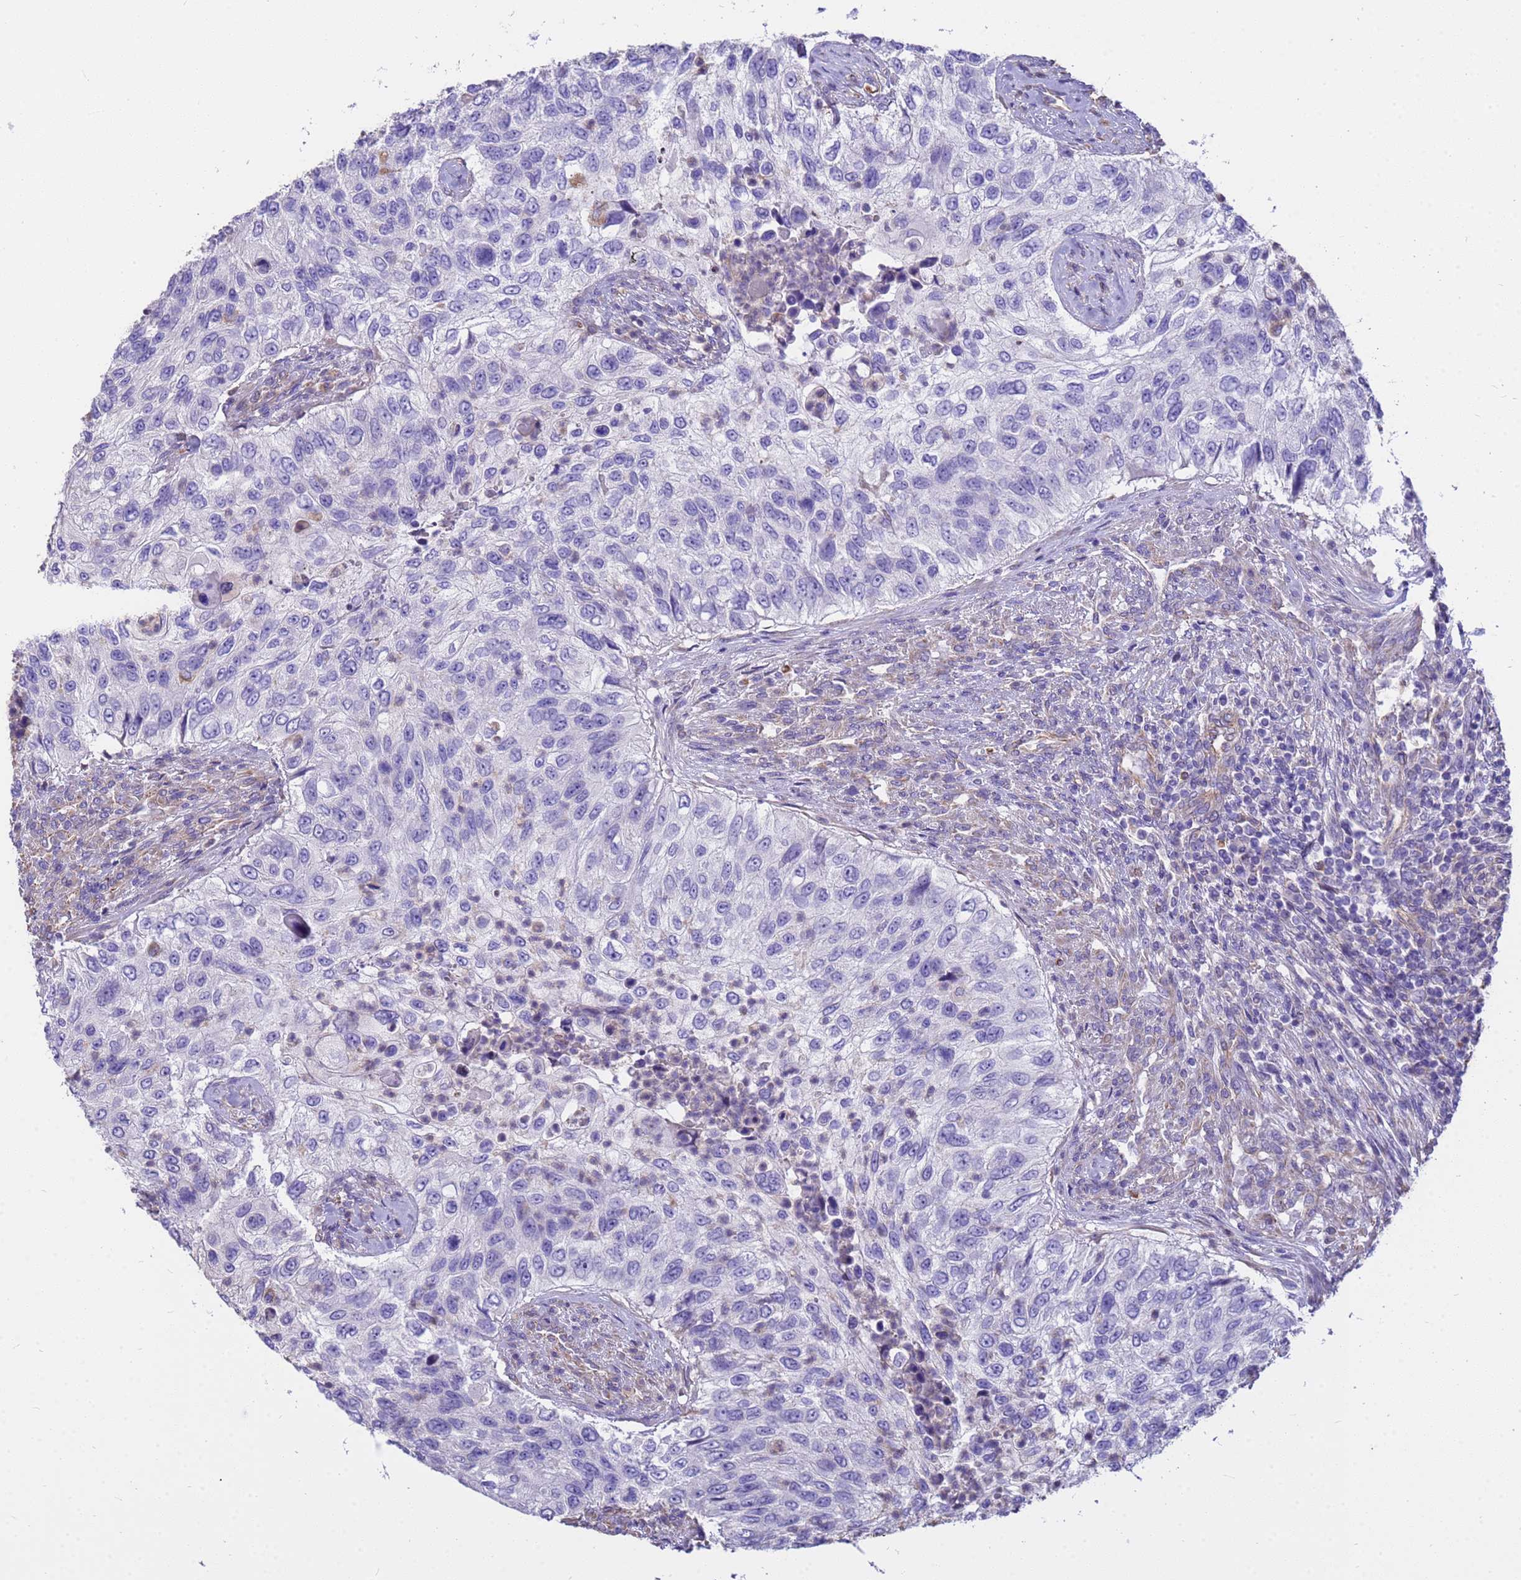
{"staining": {"intensity": "negative", "quantity": "none", "location": "none"}, "tissue": "urothelial cancer", "cell_type": "Tumor cells", "image_type": "cancer", "snomed": [{"axis": "morphology", "description": "Urothelial carcinoma, High grade"}, {"axis": "topography", "description": "Urinary bladder"}], "caption": "Immunohistochemical staining of urothelial carcinoma (high-grade) demonstrates no significant positivity in tumor cells.", "gene": "TCEAL3", "patient": {"sex": "female", "age": 60}}